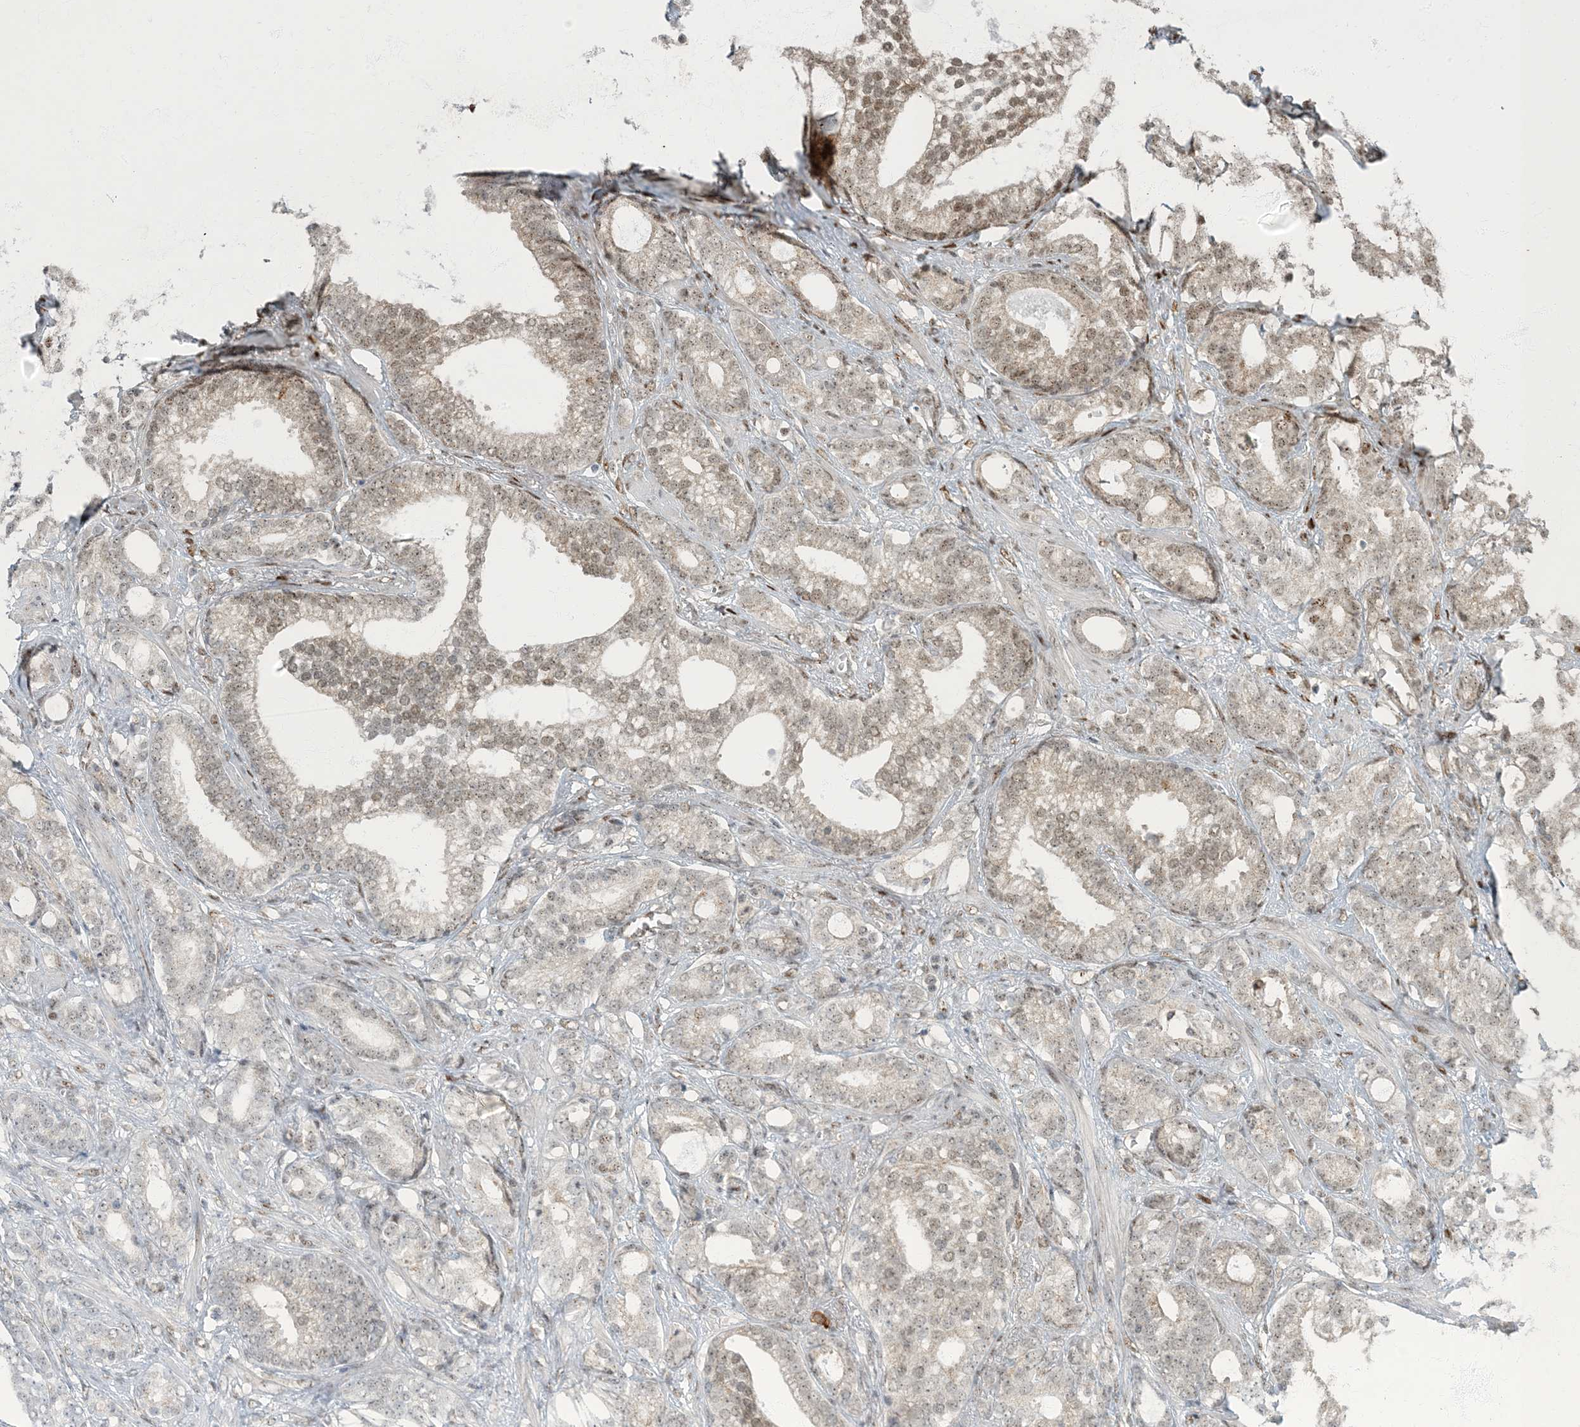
{"staining": {"intensity": "weak", "quantity": "25%-75%", "location": "nuclear"}, "tissue": "prostate cancer", "cell_type": "Tumor cells", "image_type": "cancer", "snomed": [{"axis": "morphology", "description": "Adenocarcinoma, High grade"}, {"axis": "topography", "description": "Prostate and seminal vesicle, NOS"}], "caption": "This histopathology image displays high-grade adenocarcinoma (prostate) stained with immunohistochemistry (IHC) to label a protein in brown. The nuclear of tumor cells show weak positivity for the protein. Nuclei are counter-stained blue.", "gene": "MBD1", "patient": {"sex": "male", "age": 67}}